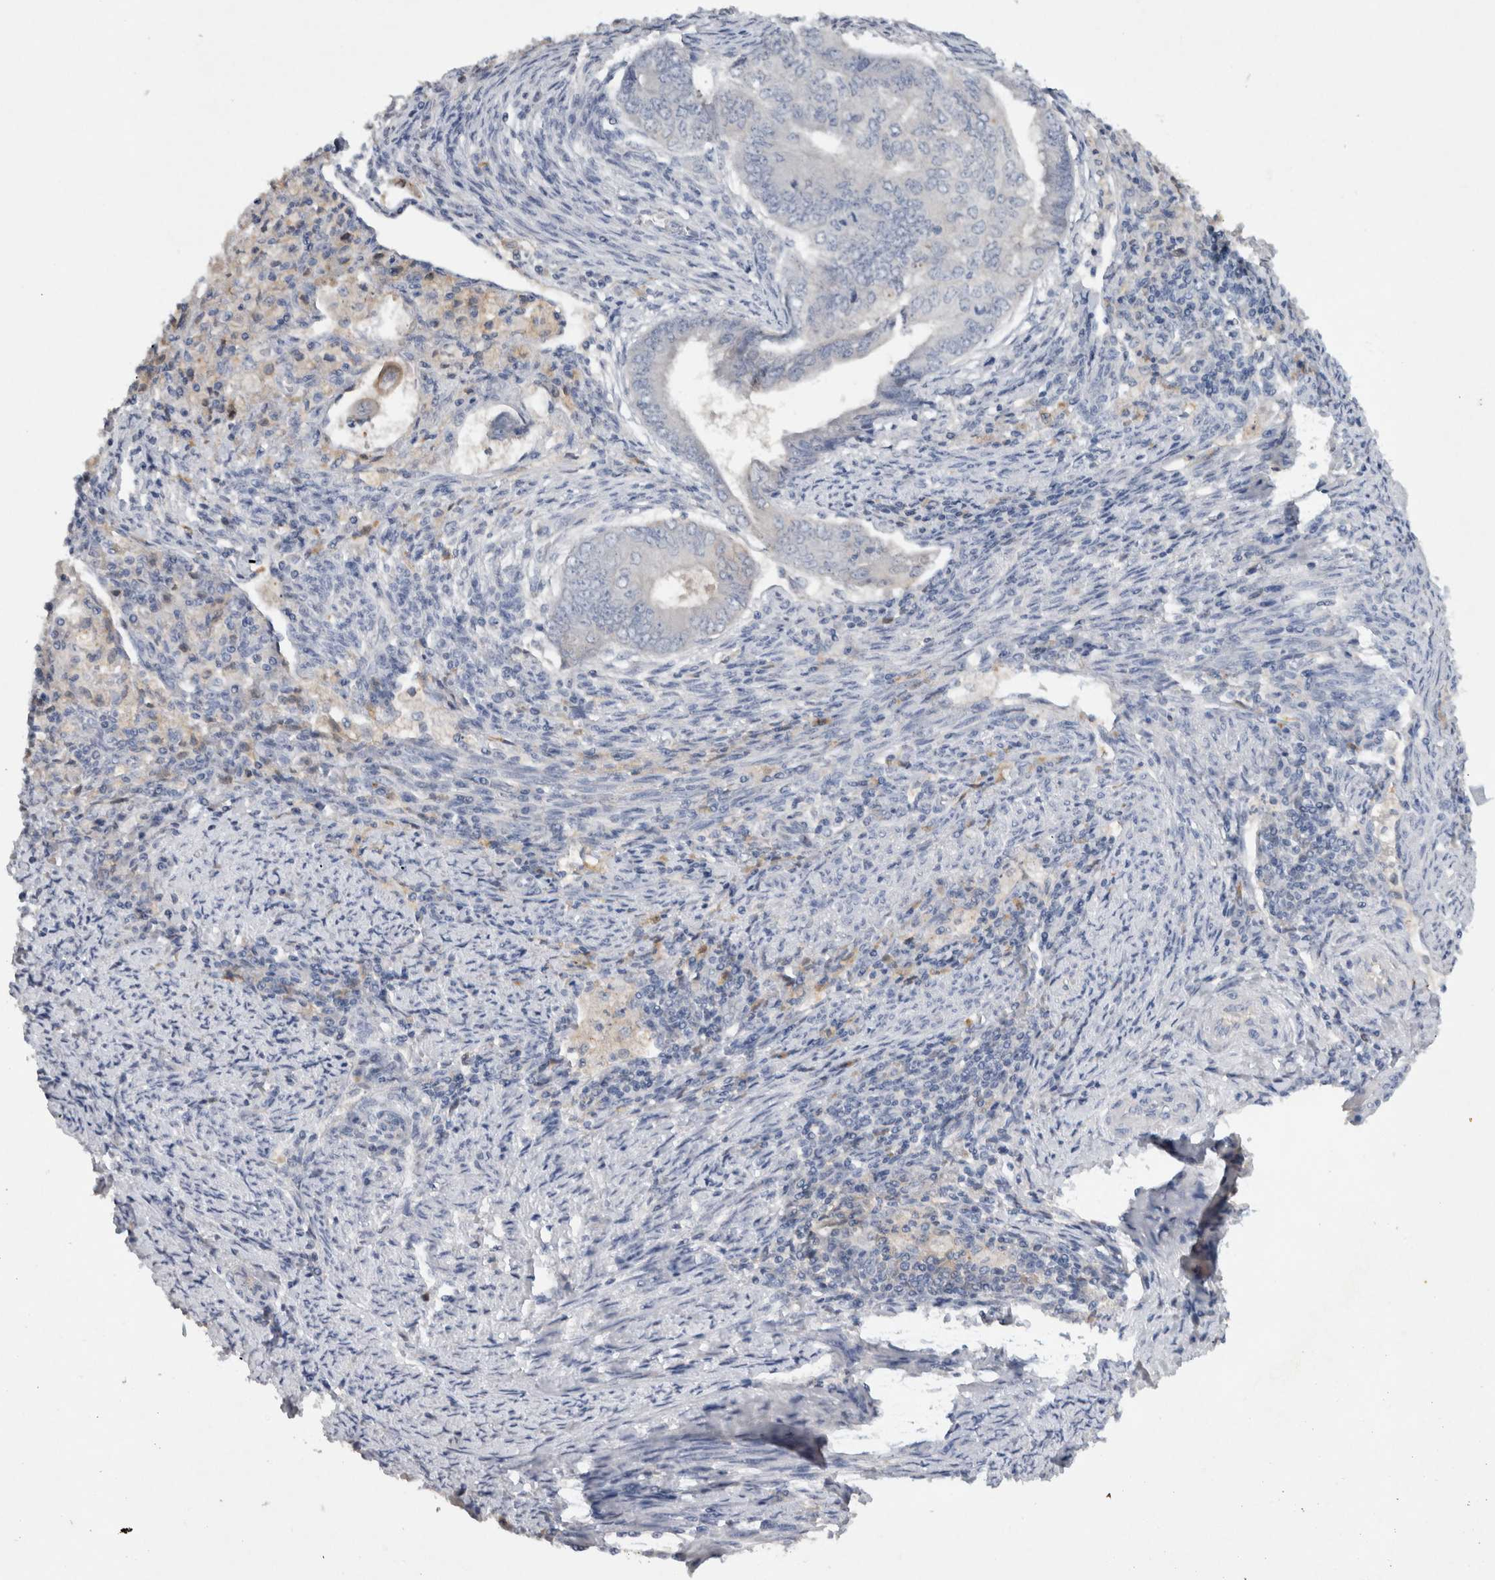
{"staining": {"intensity": "negative", "quantity": "none", "location": "none"}, "tissue": "endometrial cancer", "cell_type": "Tumor cells", "image_type": "cancer", "snomed": [{"axis": "morphology", "description": "Polyp, NOS"}, {"axis": "morphology", "description": "Adenocarcinoma, NOS"}, {"axis": "morphology", "description": "Adenoma, NOS"}, {"axis": "topography", "description": "Endometrium"}], "caption": "Protein analysis of adenocarcinoma (endometrial) demonstrates no significant staining in tumor cells. Brightfield microscopy of IHC stained with DAB (brown) and hematoxylin (blue), captured at high magnification.", "gene": "HEXD", "patient": {"sex": "female", "age": 79}}